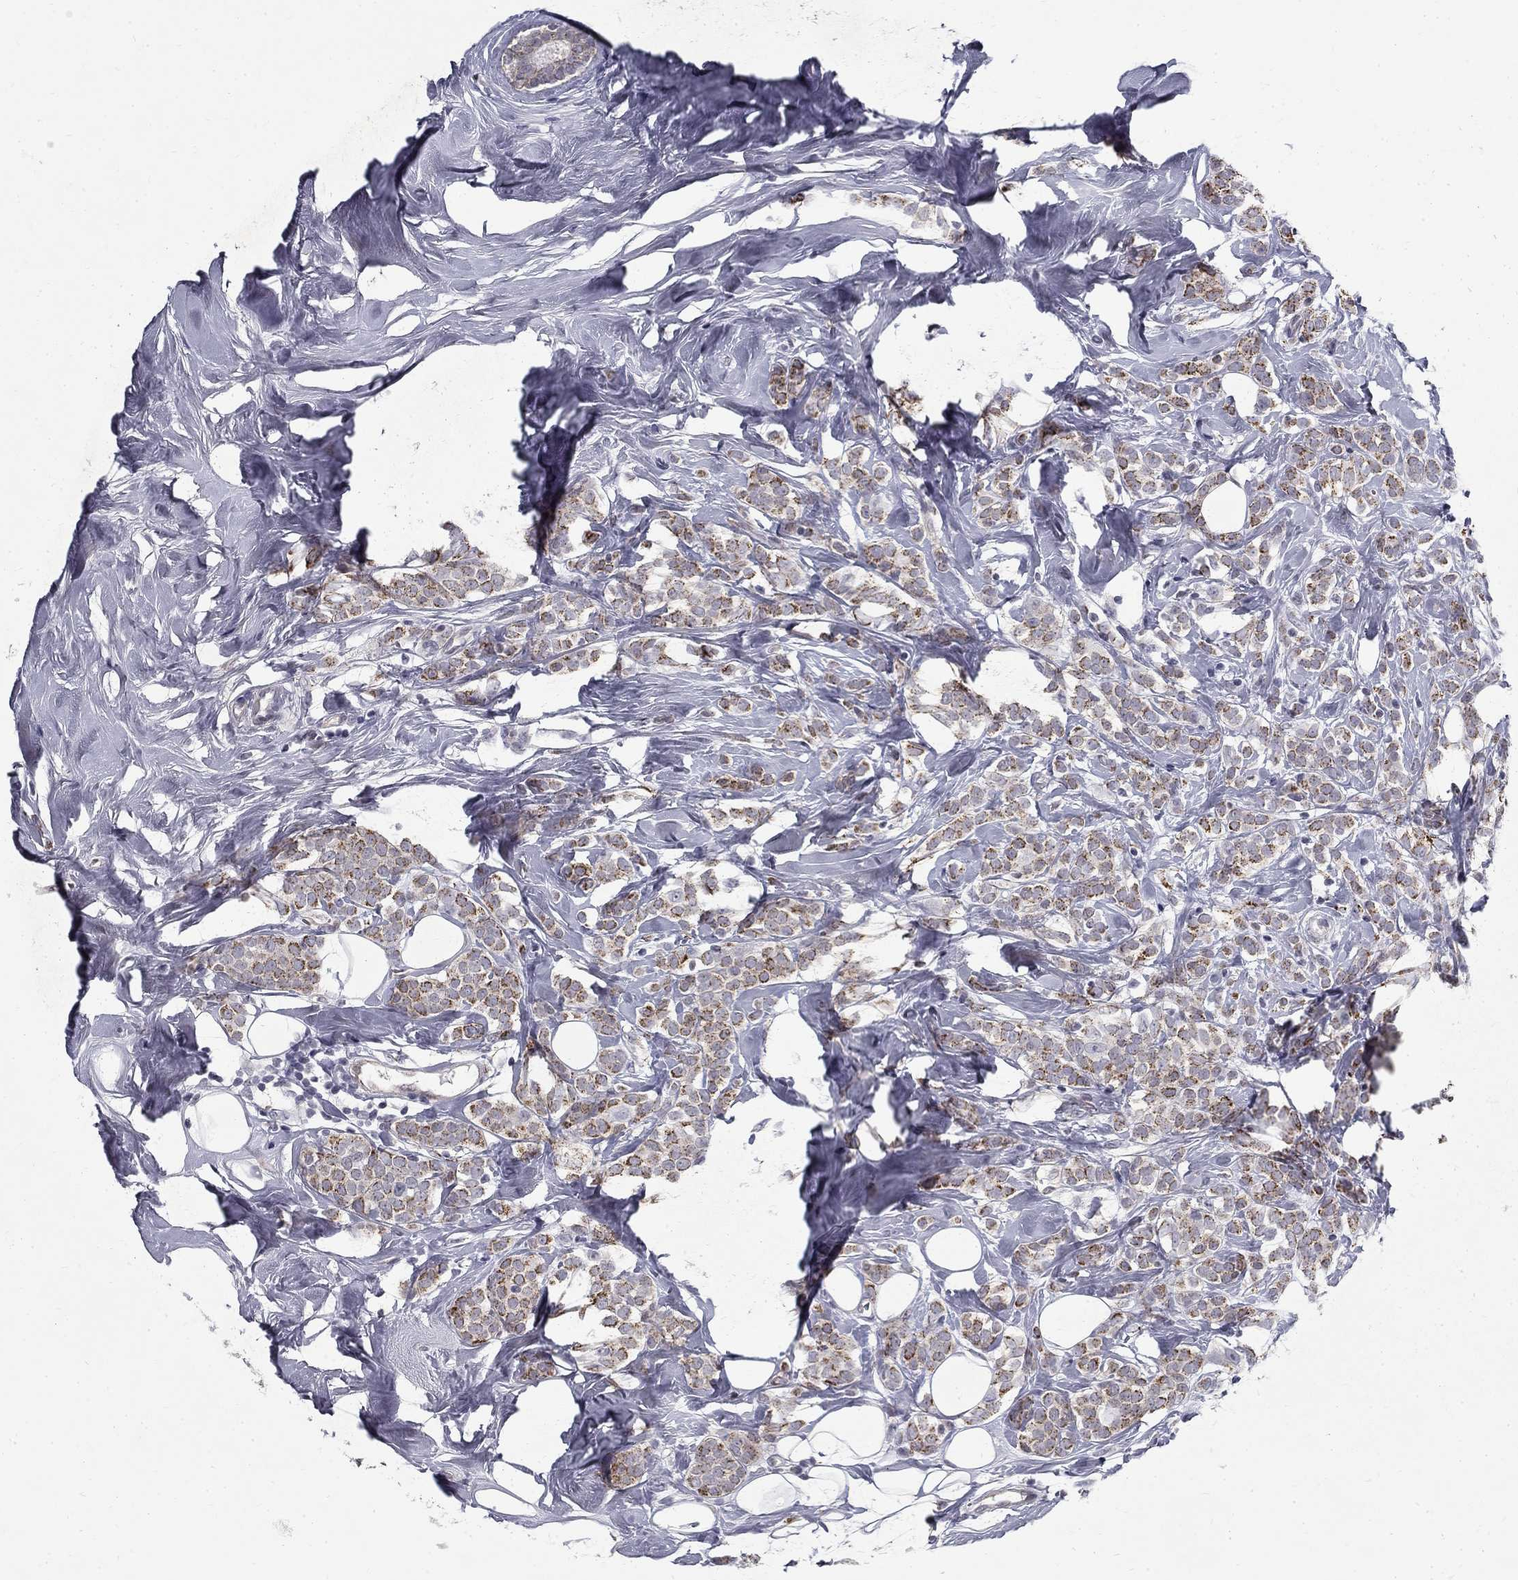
{"staining": {"intensity": "moderate", "quantity": "25%-75%", "location": "cytoplasmic/membranous"}, "tissue": "breast cancer", "cell_type": "Tumor cells", "image_type": "cancer", "snomed": [{"axis": "morphology", "description": "Lobular carcinoma"}, {"axis": "topography", "description": "Breast"}], "caption": "Human breast cancer (lobular carcinoma) stained with a brown dye exhibits moderate cytoplasmic/membranous positive expression in about 25%-75% of tumor cells.", "gene": "CLIC6", "patient": {"sex": "female", "age": 49}}